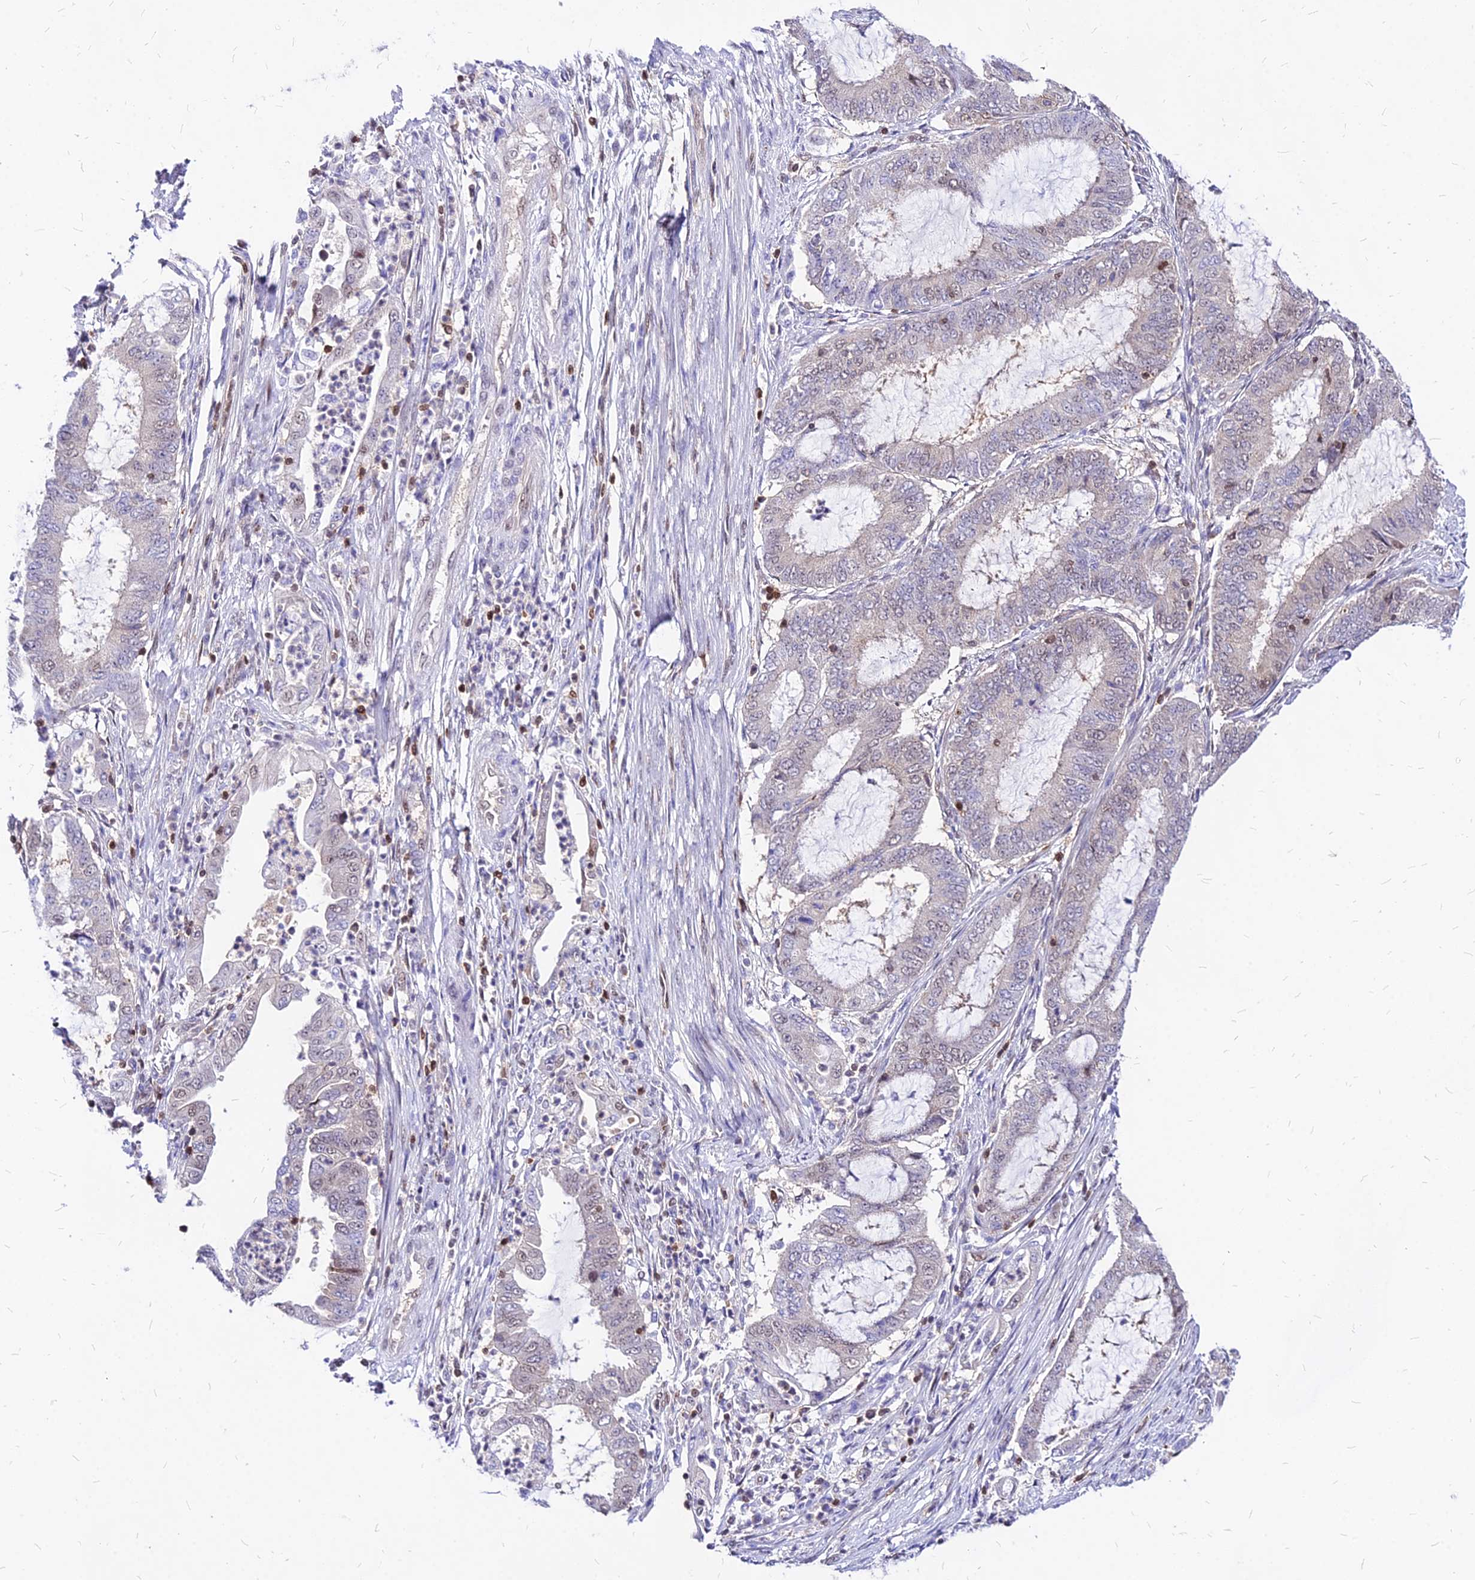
{"staining": {"intensity": "weak", "quantity": "<25%", "location": "nuclear"}, "tissue": "endometrial cancer", "cell_type": "Tumor cells", "image_type": "cancer", "snomed": [{"axis": "morphology", "description": "Adenocarcinoma, NOS"}, {"axis": "topography", "description": "Endometrium"}], "caption": "Human endometrial cancer stained for a protein using immunohistochemistry demonstrates no positivity in tumor cells.", "gene": "PAXX", "patient": {"sex": "female", "age": 51}}